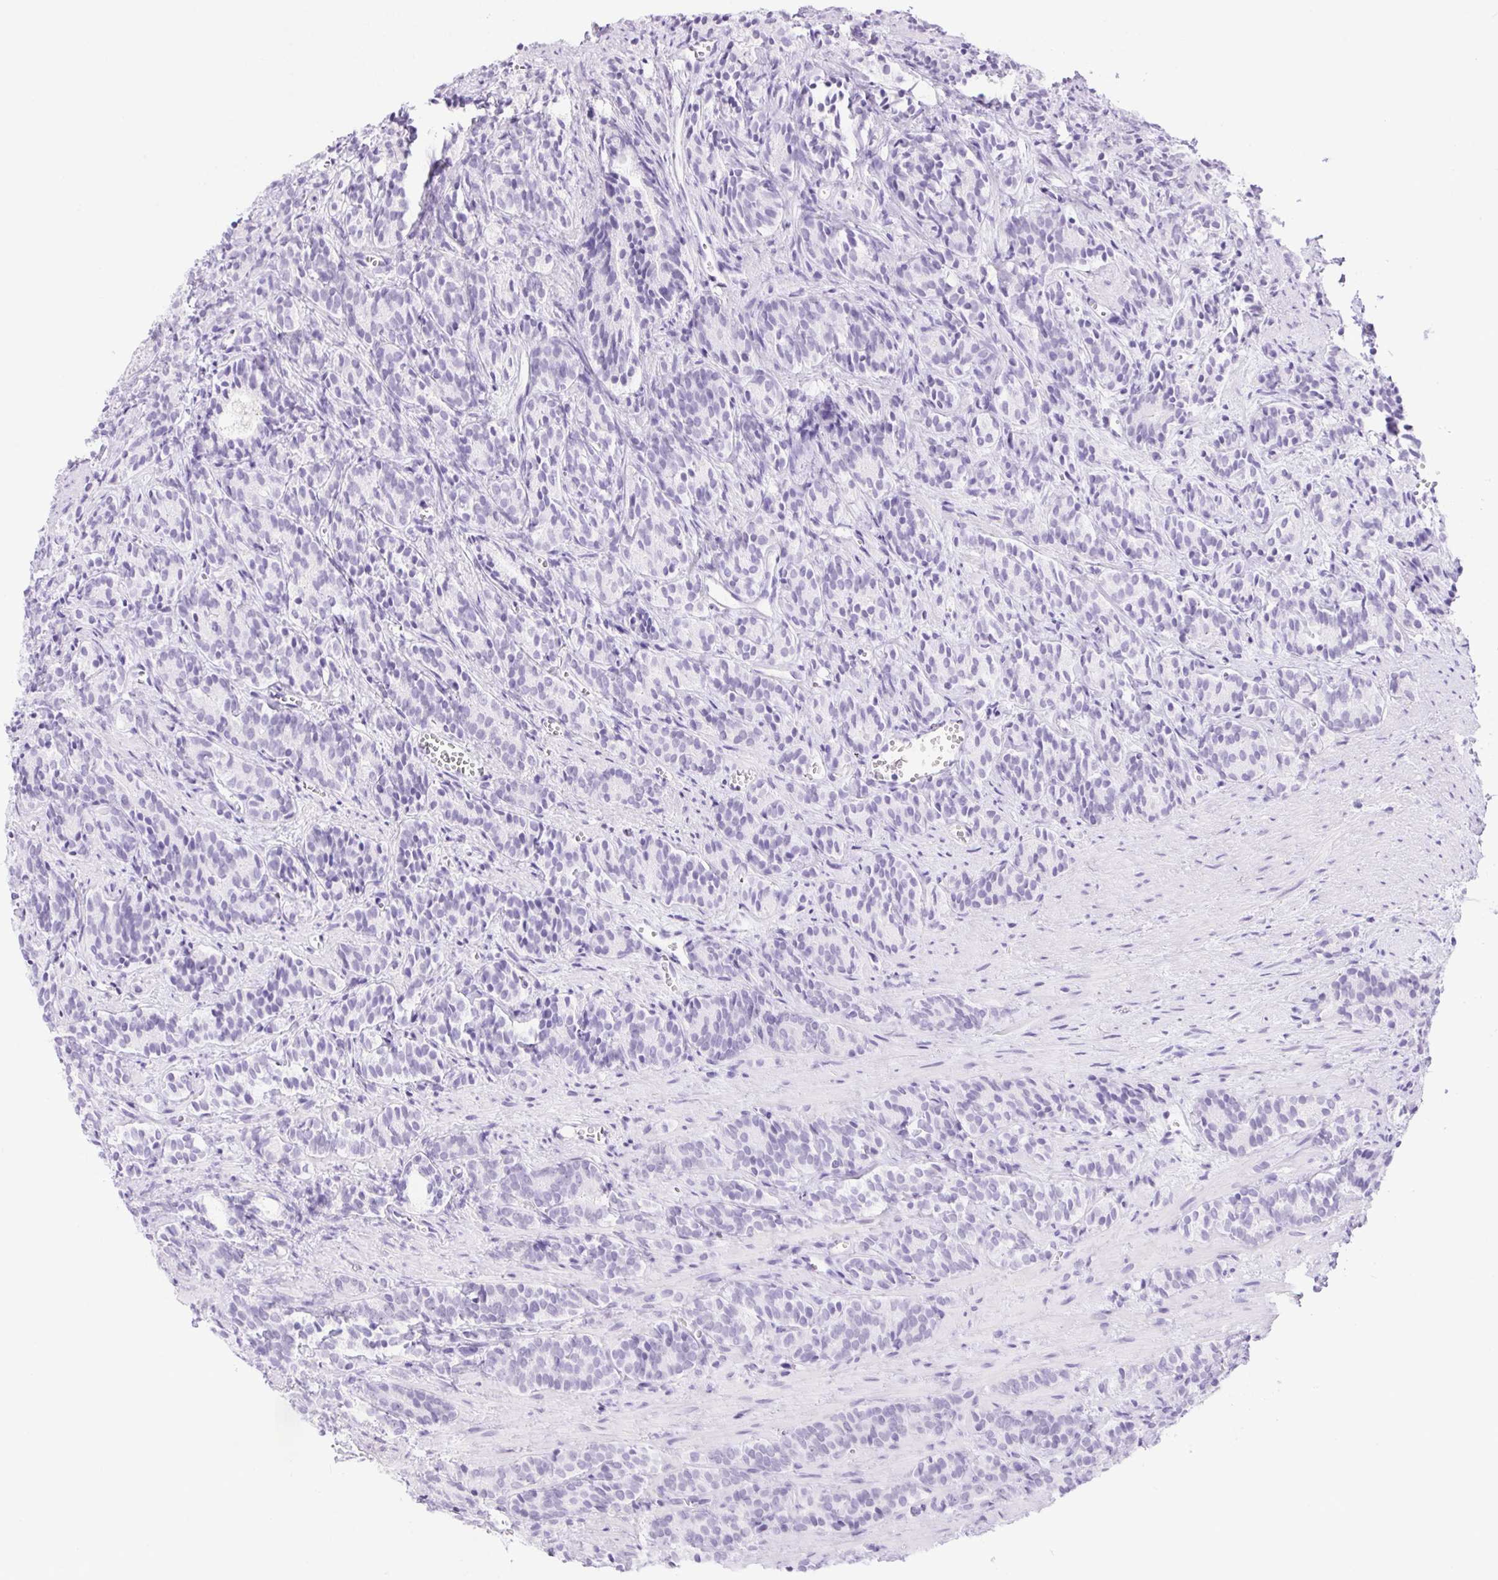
{"staining": {"intensity": "negative", "quantity": "none", "location": "none"}, "tissue": "prostate cancer", "cell_type": "Tumor cells", "image_type": "cancer", "snomed": [{"axis": "morphology", "description": "Adenocarcinoma, High grade"}, {"axis": "topography", "description": "Prostate"}], "caption": "This photomicrograph is of prostate cancer (adenocarcinoma (high-grade)) stained with immunohistochemistry (IHC) to label a protein in brown with the nuclei are counter-stained blue. There is no expression in tumor cells.", "gene": "DDX17", "patient": {"sex": "male", "age": 84}}